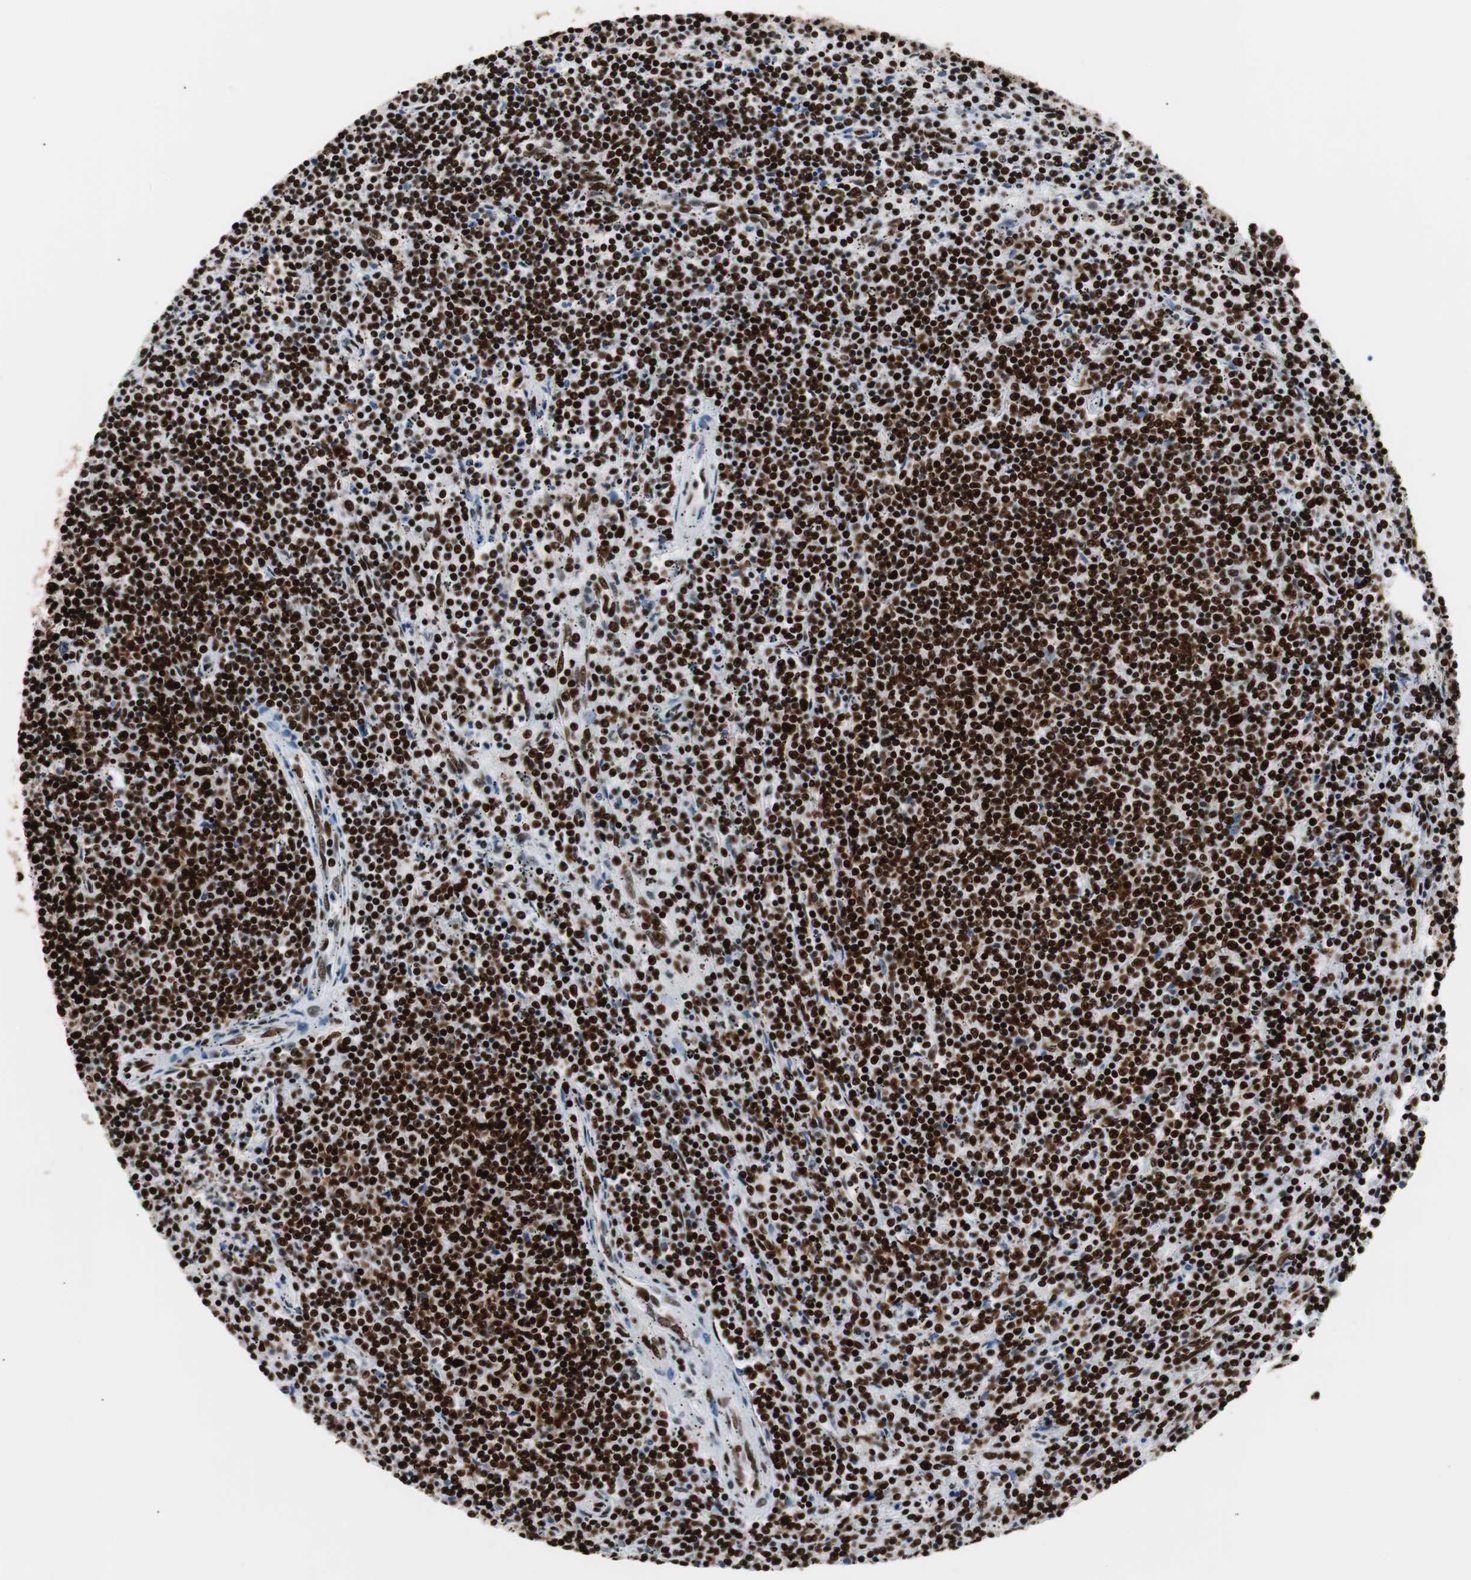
{"staining": {"intensity": "strong", "quantity": ">75%", "location": "nuclear"}, "tissue": "lymphoma", "cell_type": "Tumor cells", "image_type": "cancer", "snomed": [{"axis": "morphology", "description": "Malignant lymphoma, non-Hodgkin's type, Low grade"}, {"axis": "topography", "description": "Spleen"}], "caption": "Malignant lymphoma, non-Hodgkin's type (low-grade) stained for a protein (brown) shows strong nuclear positive positivity in about >75% of tumor cells.", "gene": "MTA2", "patient": {"sex": "female", "age": 50}}